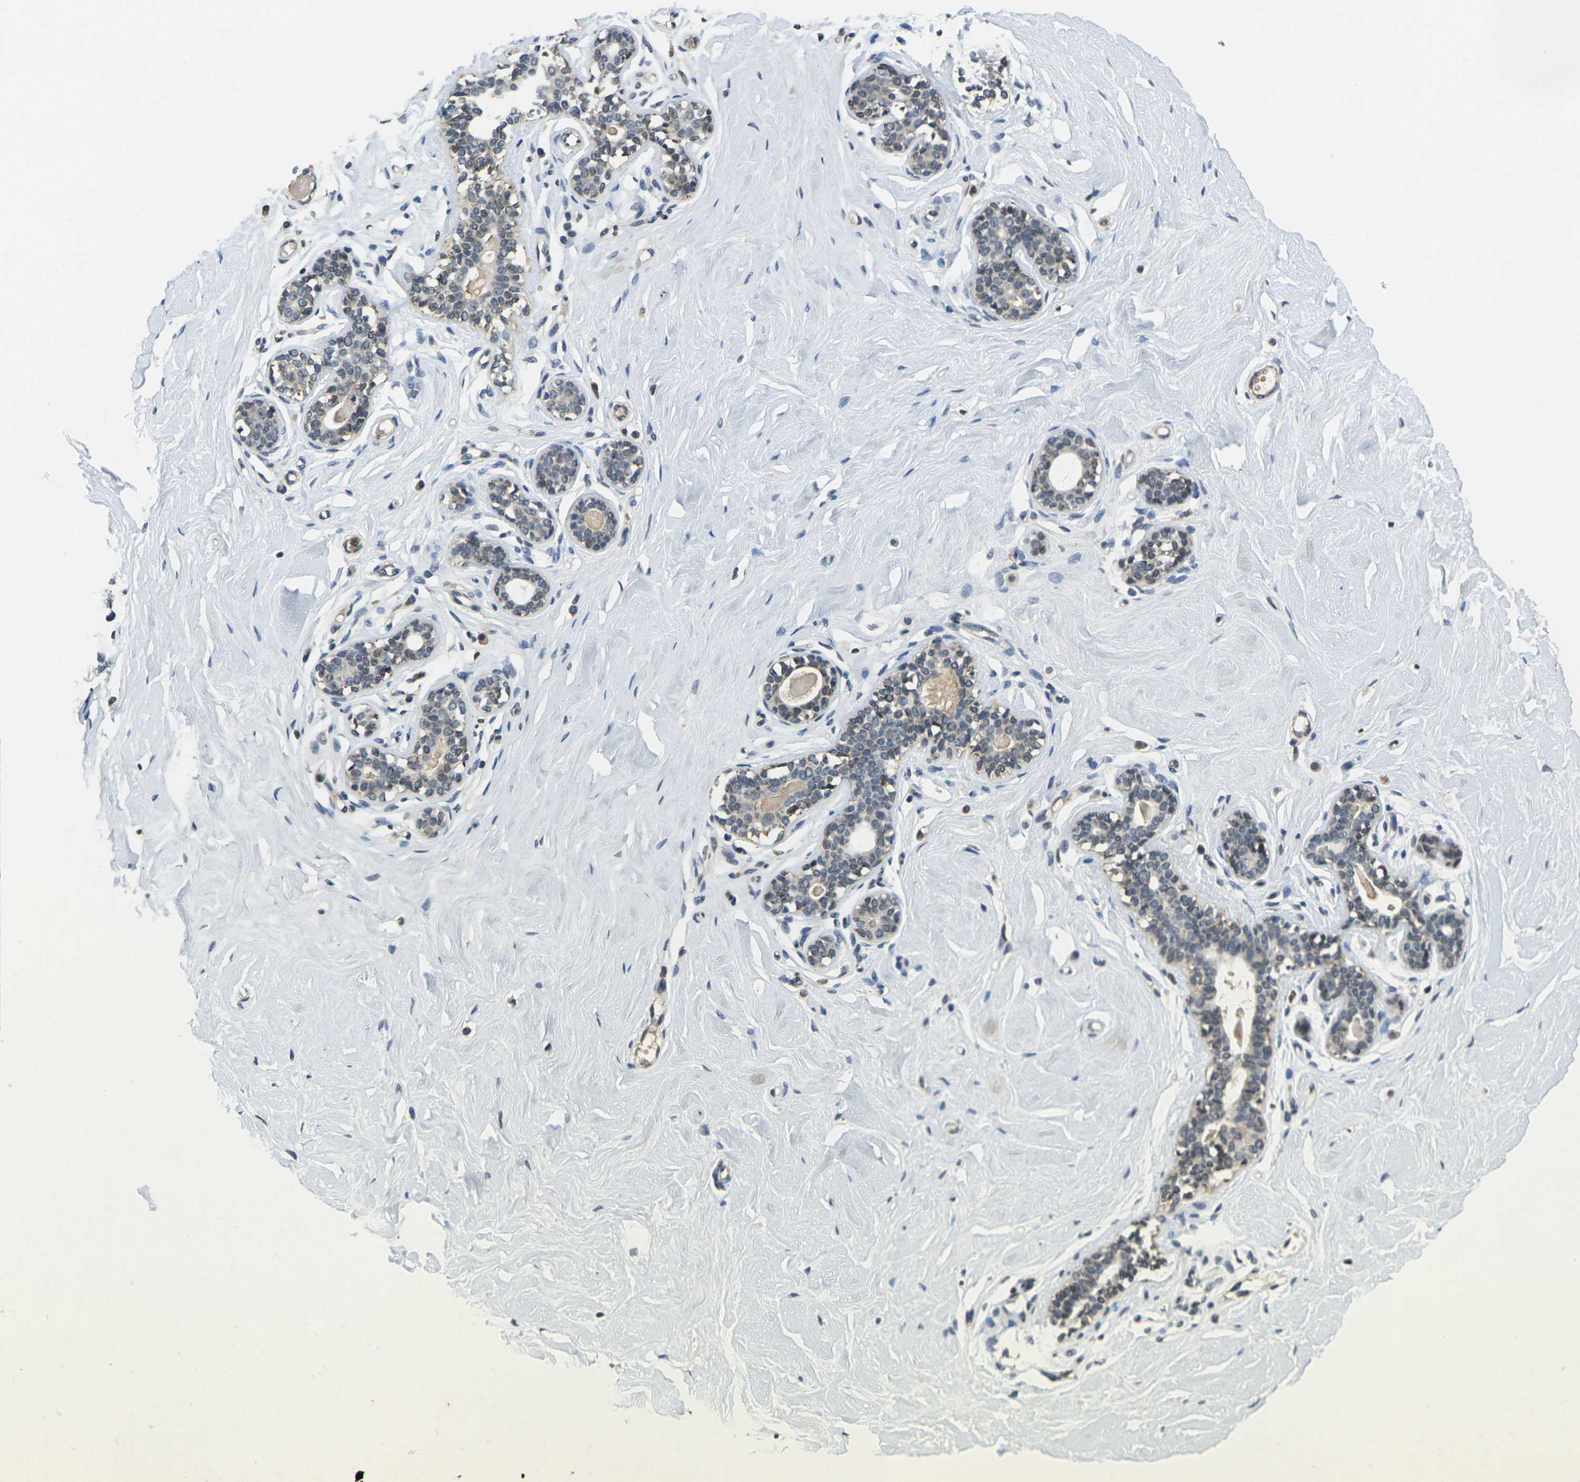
{"staining": {"intensity": "negative", "quantity": "none", "location": "none"}, "tissue": "breast", "cell_type": "Adipocytes", "image_type": "normal", "snomed": [{"axis": "morphology", "description": "Normal tissue, NOS"}, {"axis": "topography", "description": "Breast"}], "caption": "Immunohistochemistry image of benign breast stained for a protein (brown), which displays no expression in adipocytes.", "gene": "C1QC", "patient": {"sex": "female", "age": 23}}